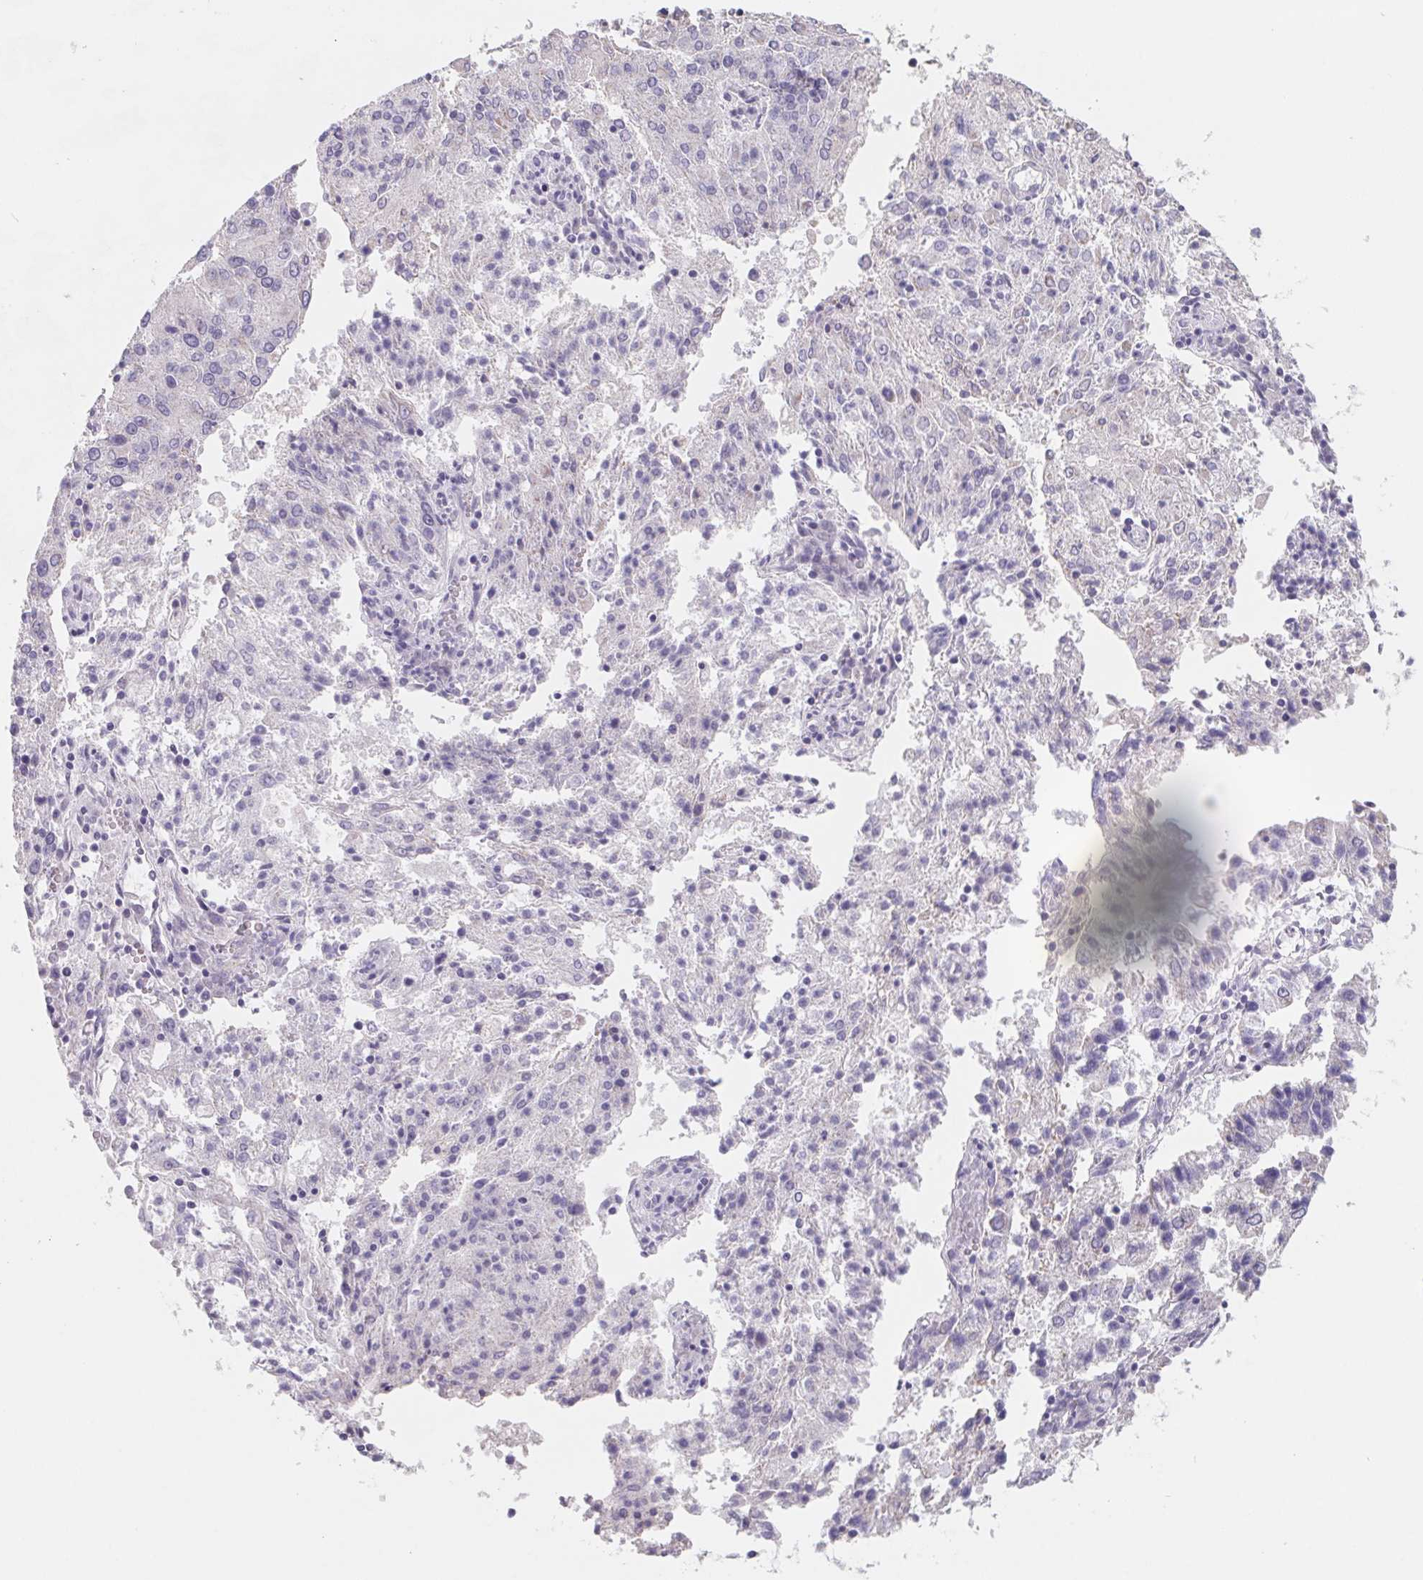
{"staining": {"intensity": "negative", "quantity": "none", "location": "none"}, "tissue": "endometrial cancer", "cell_type": "Tumor cells", "image_type": "cancer", "snomed": [{"axis": "morphology", "description": "Adenocarcinoma, NOS"}, {"axis": "topography", "description": "Endometrium"}], "caption": "Tumor cells are negative for brown protein staining in adenocarcinoma (endometrial).", "gene": "FDX1", "patient": {"sex": "female", "age": 82}}